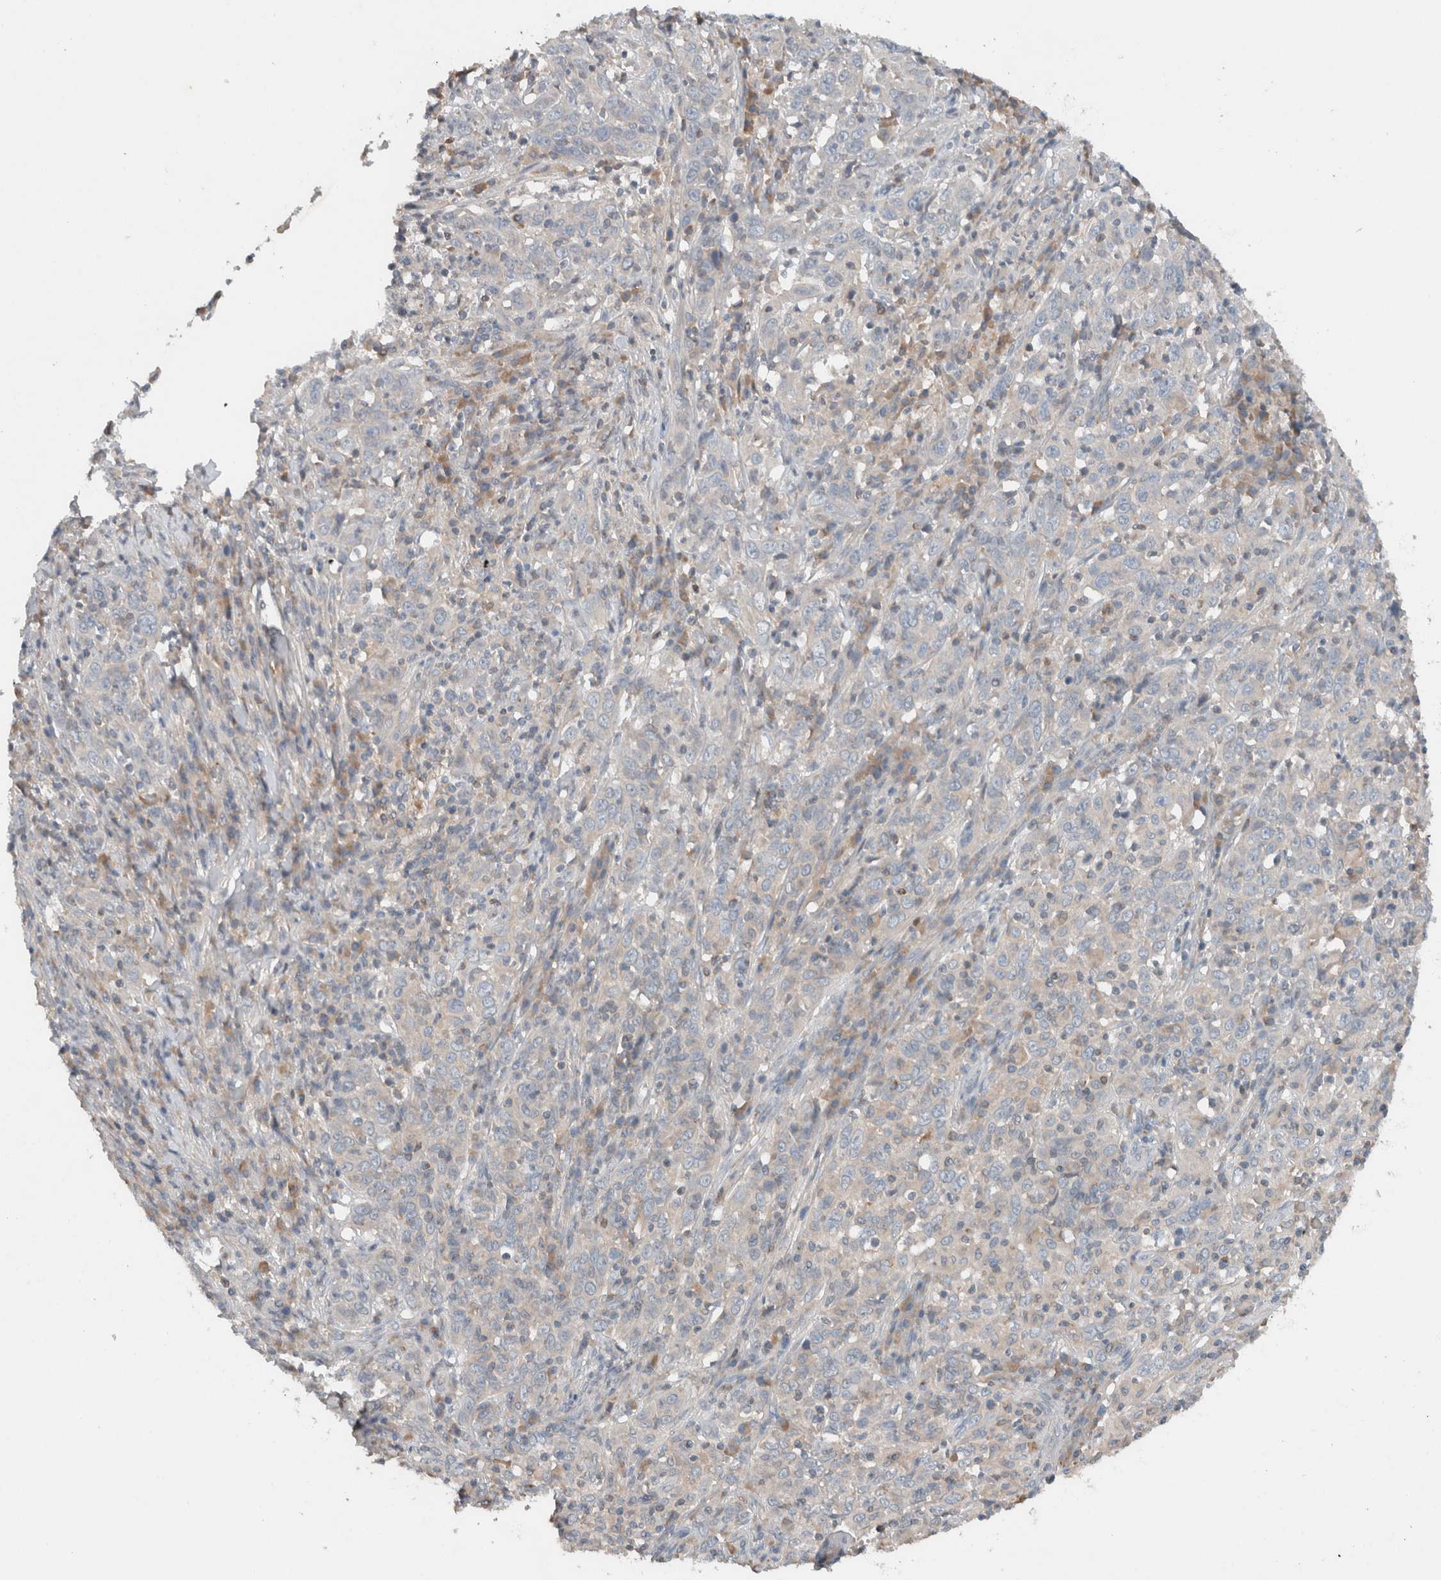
{"staining": {"intensity": "negative", "quantity": "none", "location": "none"}, "tissue": "cervical cancer", "cell_type": "Tumor cells", "image_type": "cancer", "snomed": [{"axis": "morphology", "description": "Squamous cell carcinoma, NOS"}, {"axis": "topography", "description": "Cervix"}], "caption": "Immunohistochemistry (IHC) of human cervical cancer (squamous cell carcinoma) reveals no staining in tumor cells.", "gene": "UGCG", "patient": {"sex": "female", "age": 46}}